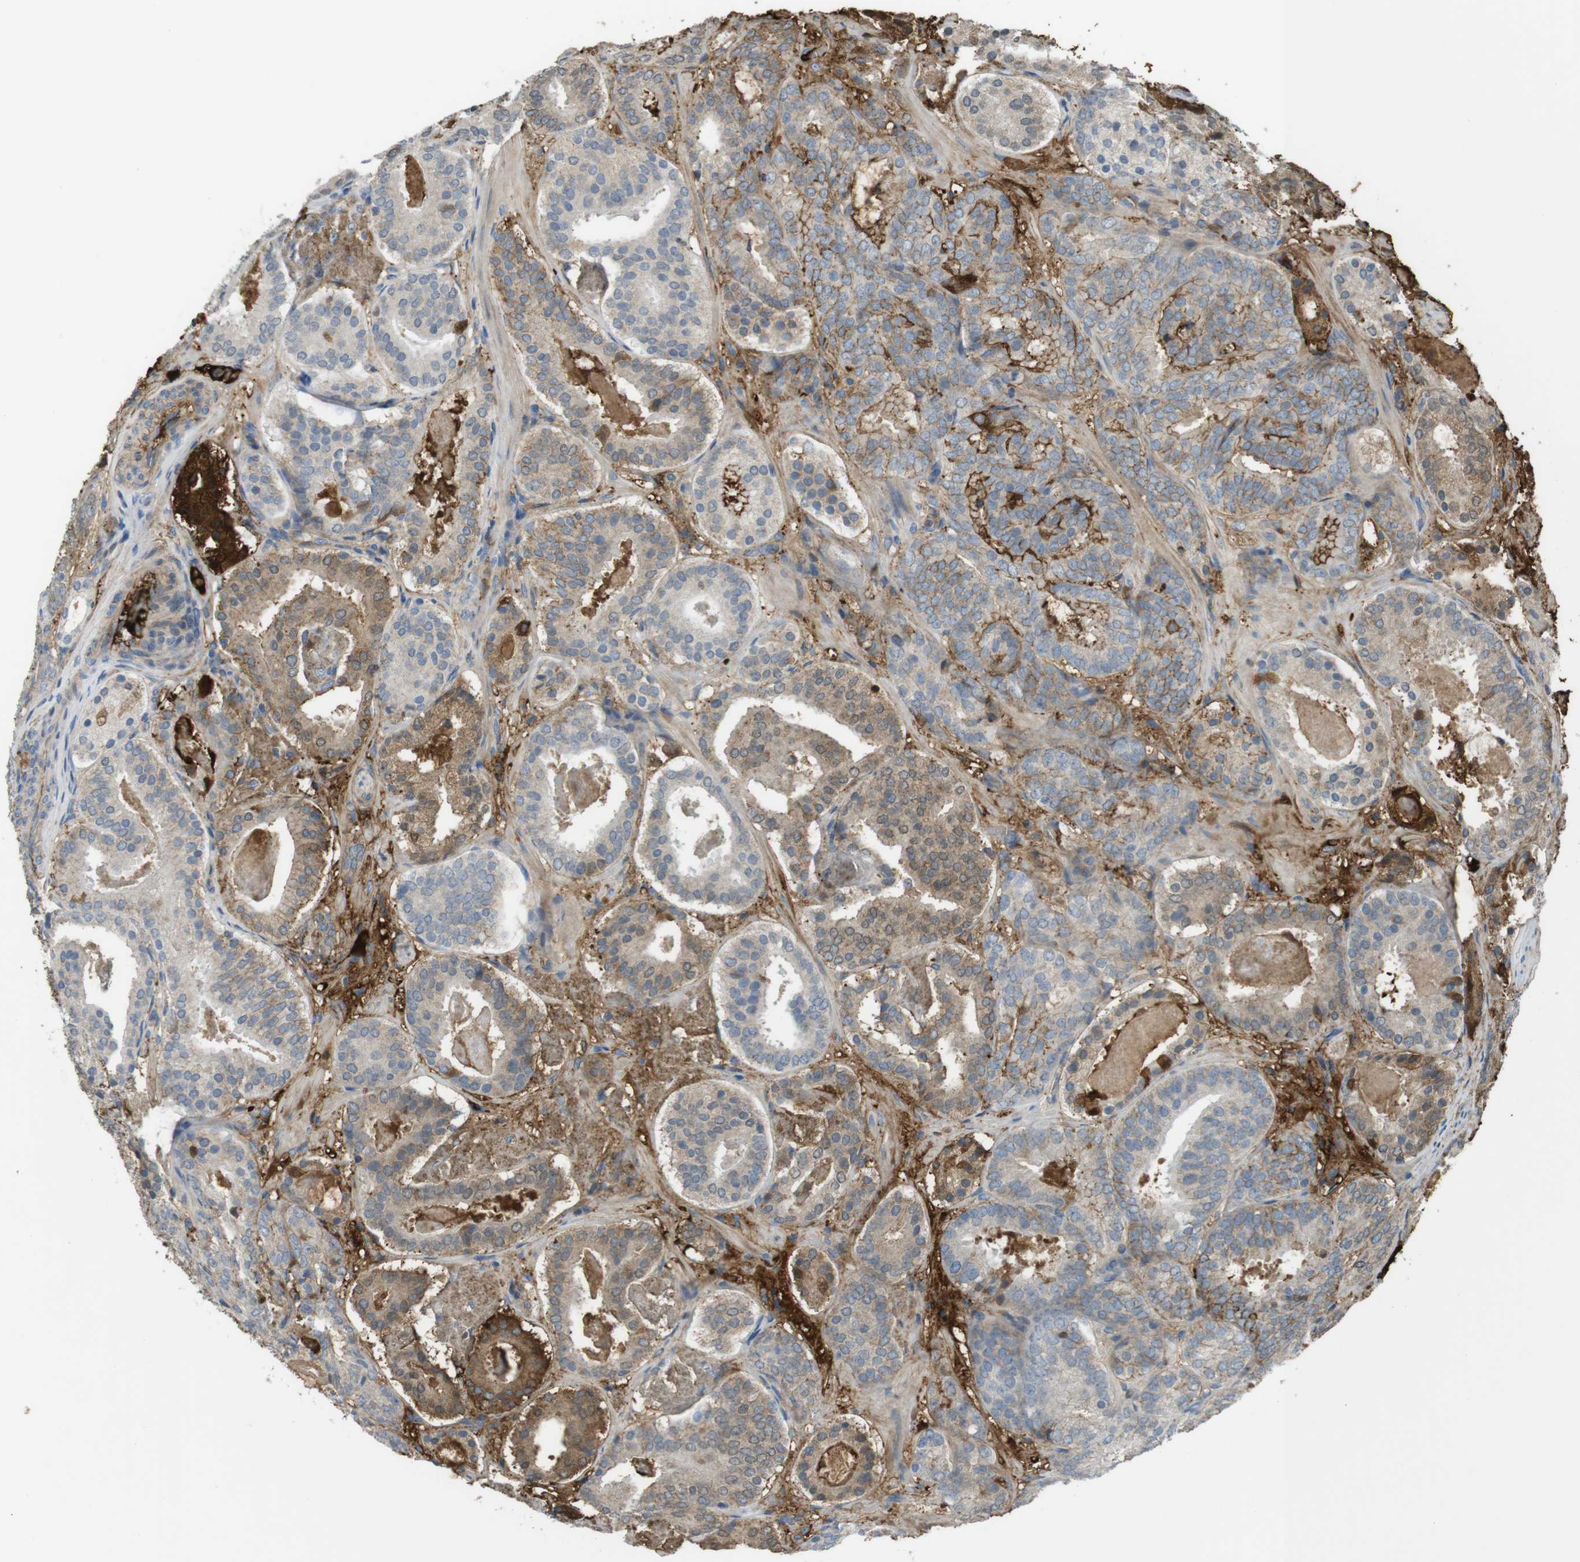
{"staining": {"intensity": "moderate", "quantity": "25%-75%", "location": "cytoplasmic/membranous"}, "tissue": "prostate cancer", "cell_type": "Tumor cells", "image_type": "cancer", "snomed": [{"axis": "morphology", "description": "Adenocarcinoma, Low grade"}, {"axis": "topography", "description": "Prostate"}], "caption": "Brown immunohistochemical staining in human prostate cancer demonstrates moderate cytoplasmic/membranous staining in approximately 25%-75% of tumor cells.", "gene": "LTBP4", "patient": {"sex": "male", "age": 69}}